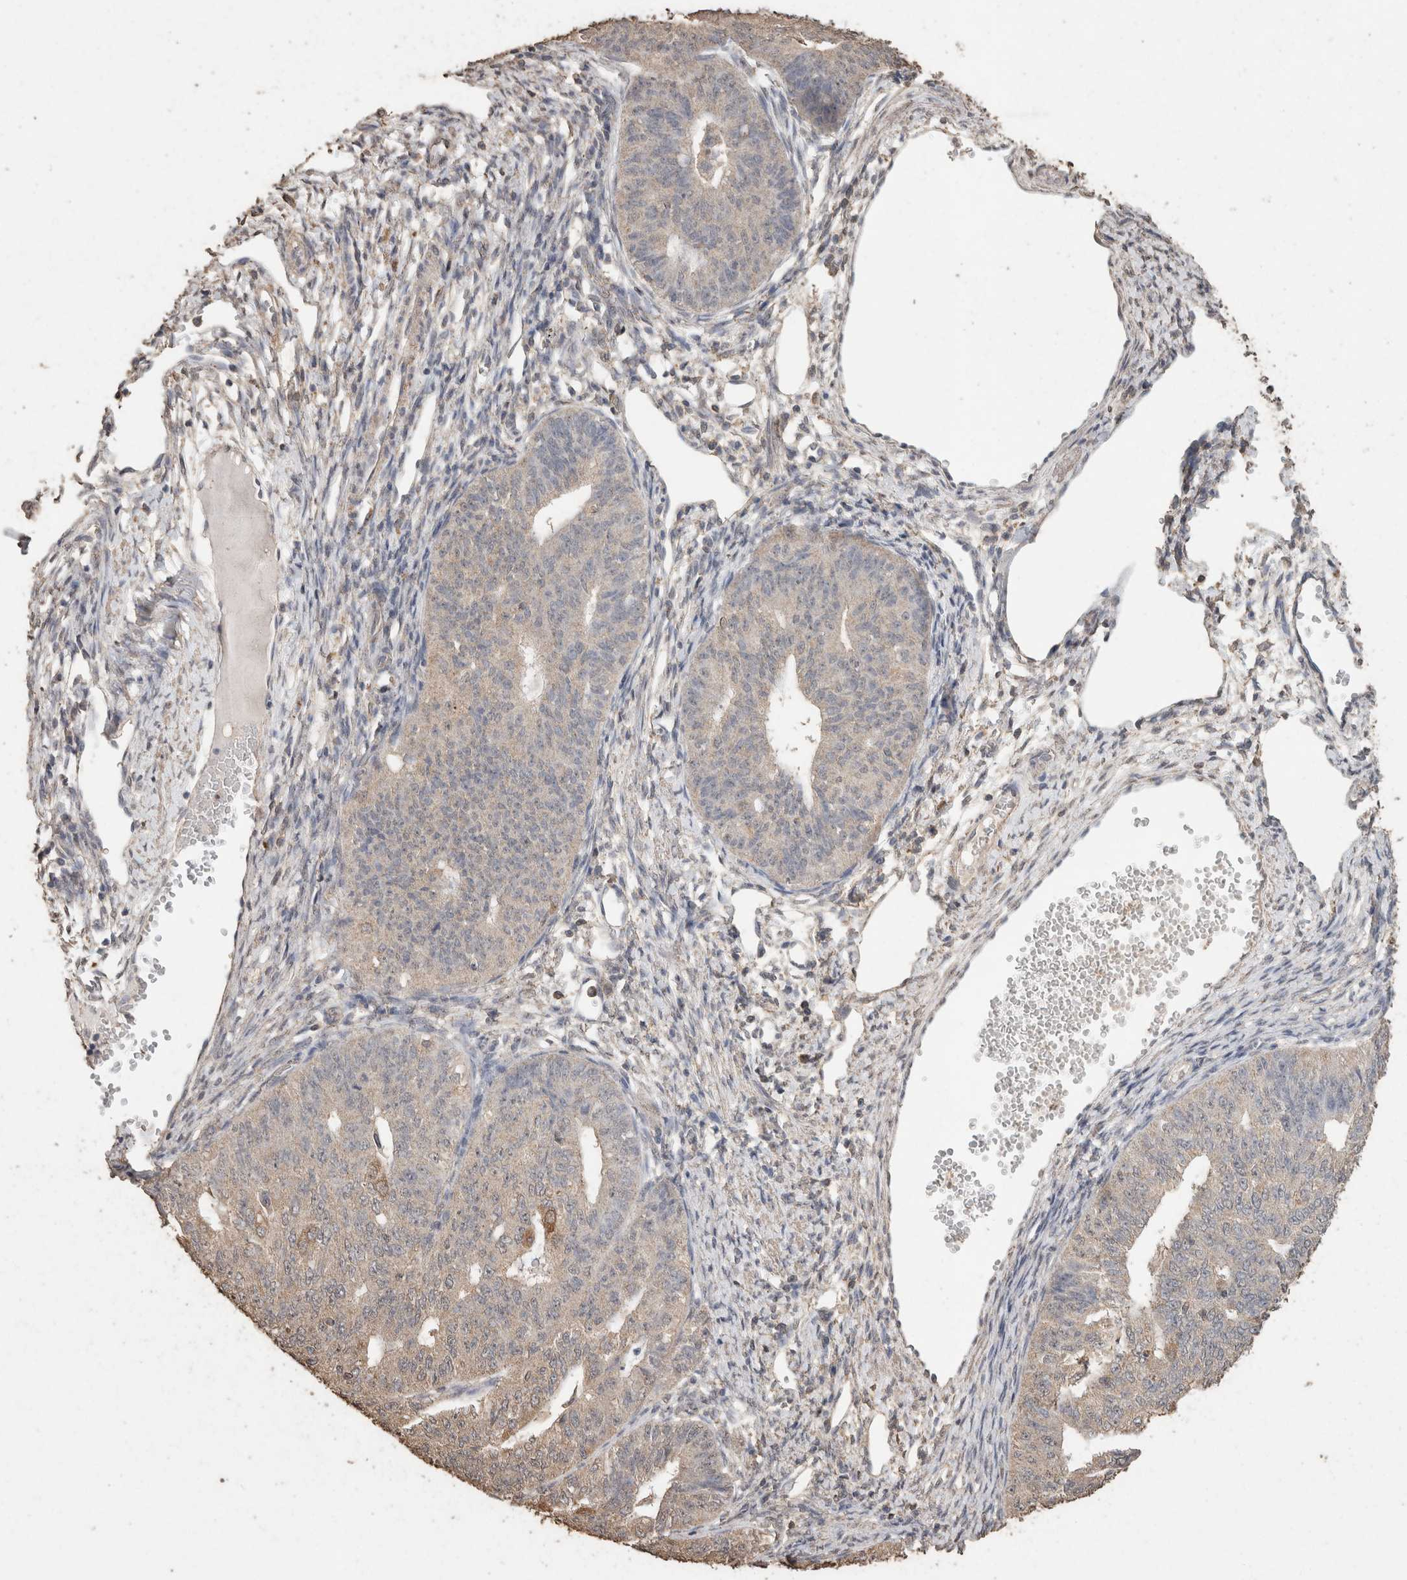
{"staining": {"intensity": "weak", "quantity": "<25%", "location": "cytoplasmic/membranous"}, "tissue": "endometrial cancer", "cell_type": "Tumor cells", "image_type": "cancer", "snomed": [{"axis": "morphology", "description": "Adenocarcinoma, NOS"}, {"axis": "topography", "description": "Endometrium"}], "caption": "IHC of human endometrial cancer (adenocarcinoma) displays no positivity in tumor cells.", "gene": "CX3CL1", "patient": {"sex": "female", "age": 32}}